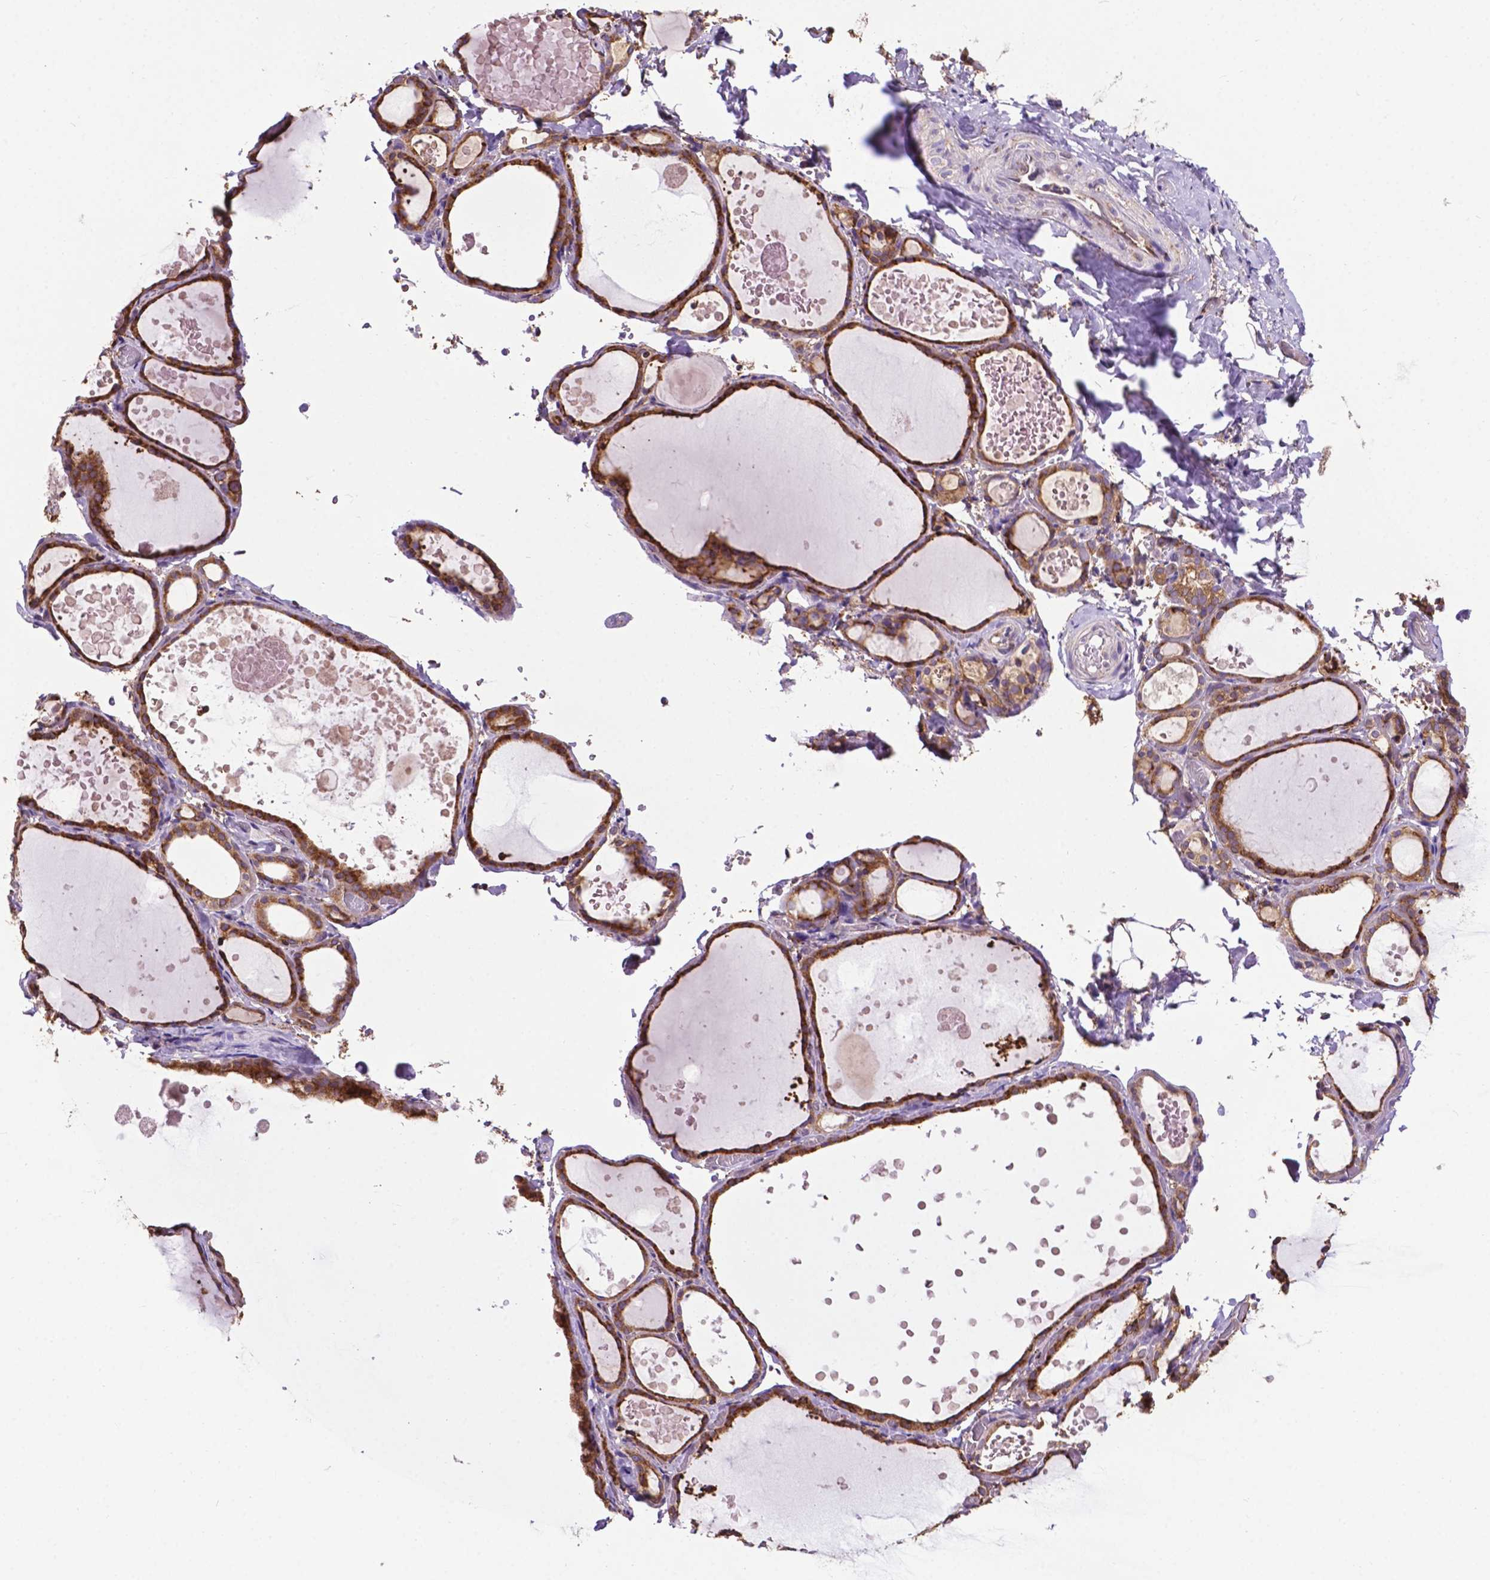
{"staining": {"intensity": "strong", "quantity": ">75%", "location": "cytoplasmic/membranous"}, "tissue": "thyroid gland", "cell_type": "Glandular cells", "image_type": "normal", "snomed": [{"axis": "morphology", "description": "Normal tissue, NOS"}, {"axis": "topography", "description": "Thyroid gland"}], "caption": "Strong cytoplasmic/membranous protein positivity is appreciated in about >75% of glandular cells in thyroid gland. (DAB (3,3'-diaminobenzidine) IHC, brown staining for protein, blue staining for nuclei).", "gene": "GANAB", "patient": {"sex": "female", "age": 56}}